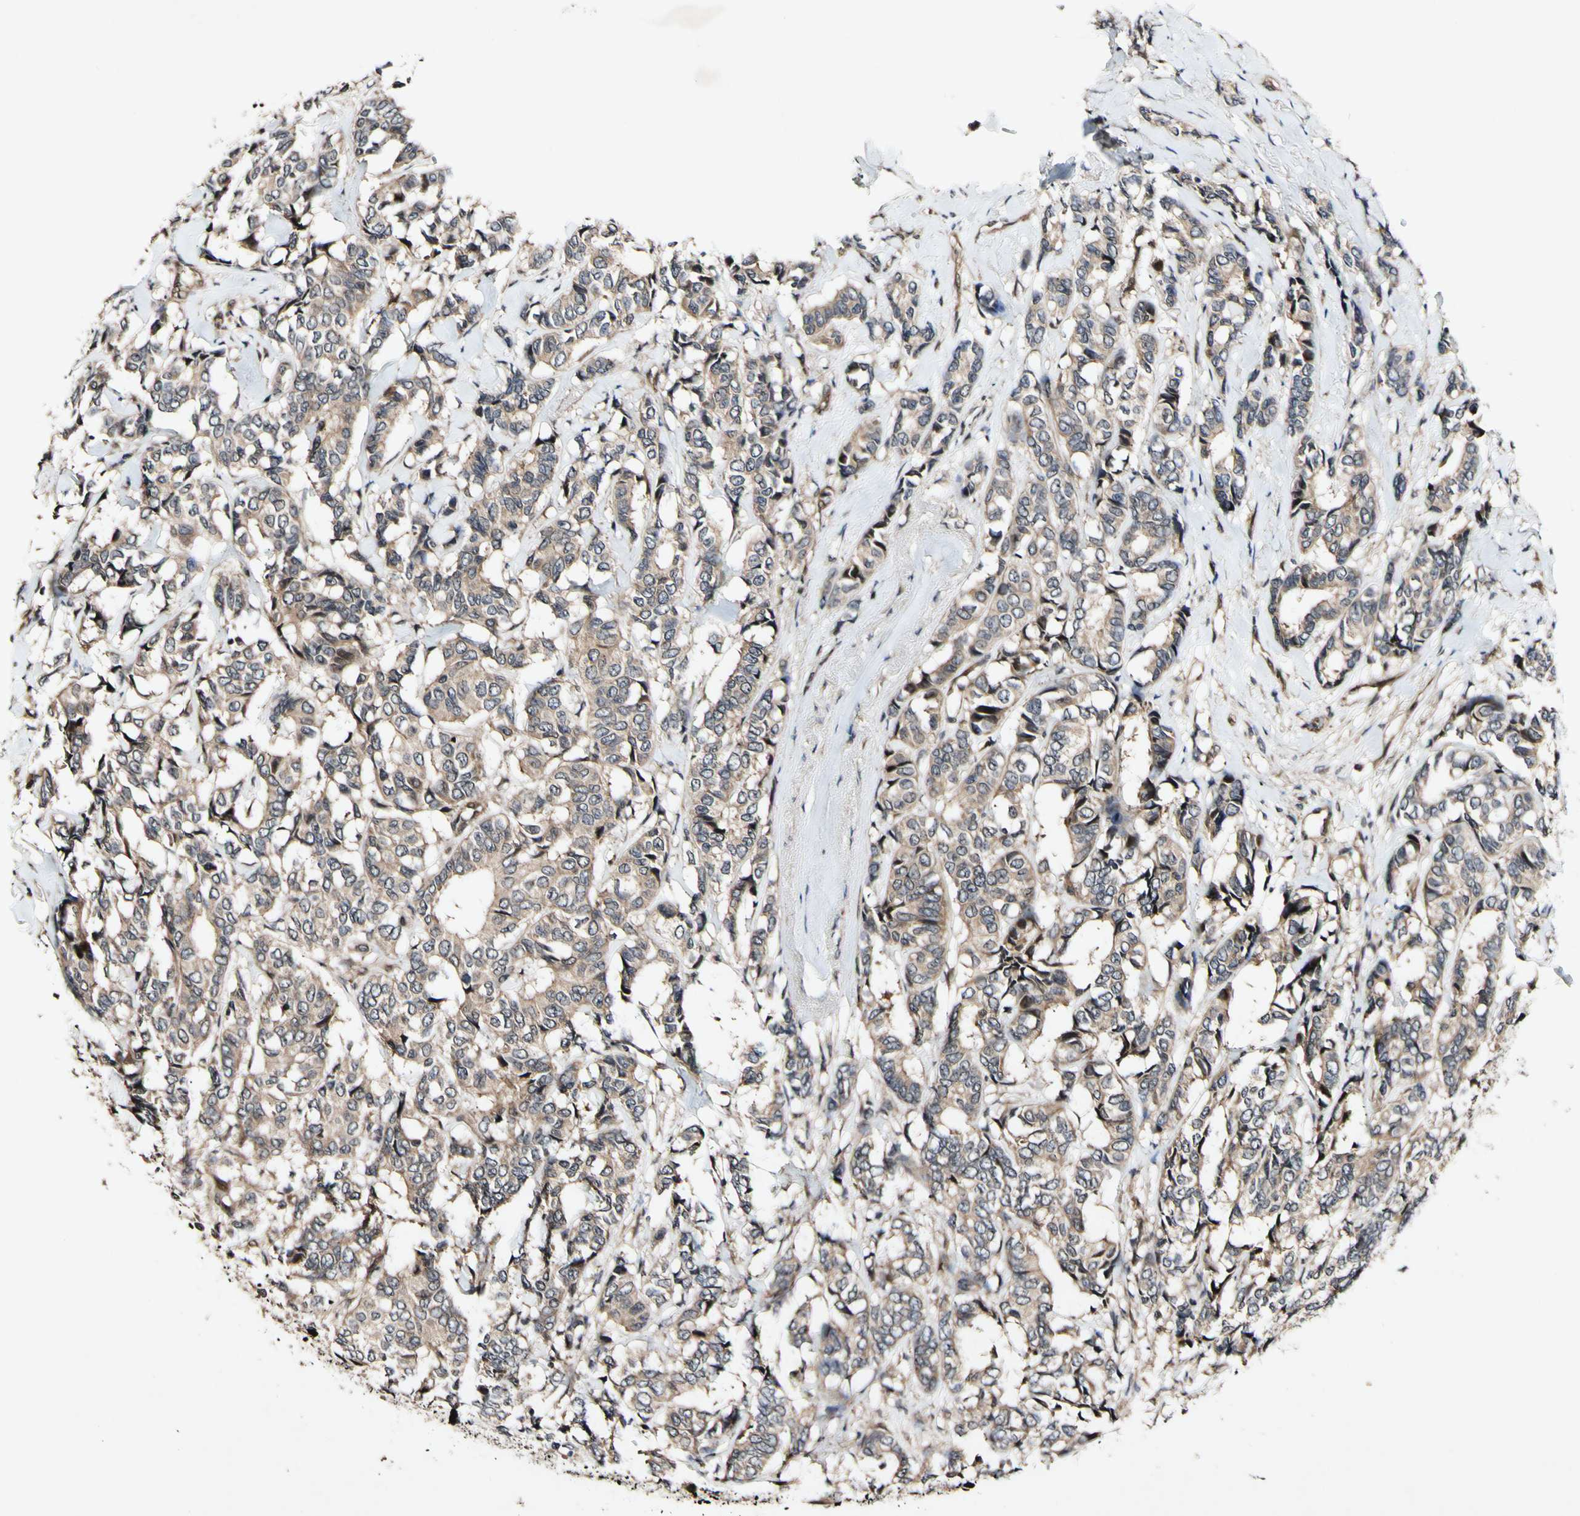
{"staining": {"intensity": "weak", "quantity": ">75%", "location": "cytoplasmic/membranous"}, "tissue": "breast cancer", "cell_type": "Tumor cells", "image_type": "cancer", "snomed": [{"axis": "morphology", "description": "Duct carcinoma"}, {"axis": "topography", "description": "Breast"}], "caption": "Breast cancer (invasive ductal carcinoma) stained with a brown dye displays weak cytoplasmic/membranous positive staining in approximately >75% of tumor cells.", "gene": "CSNK1E", "patient": {"sex": "female", "age": 87}}